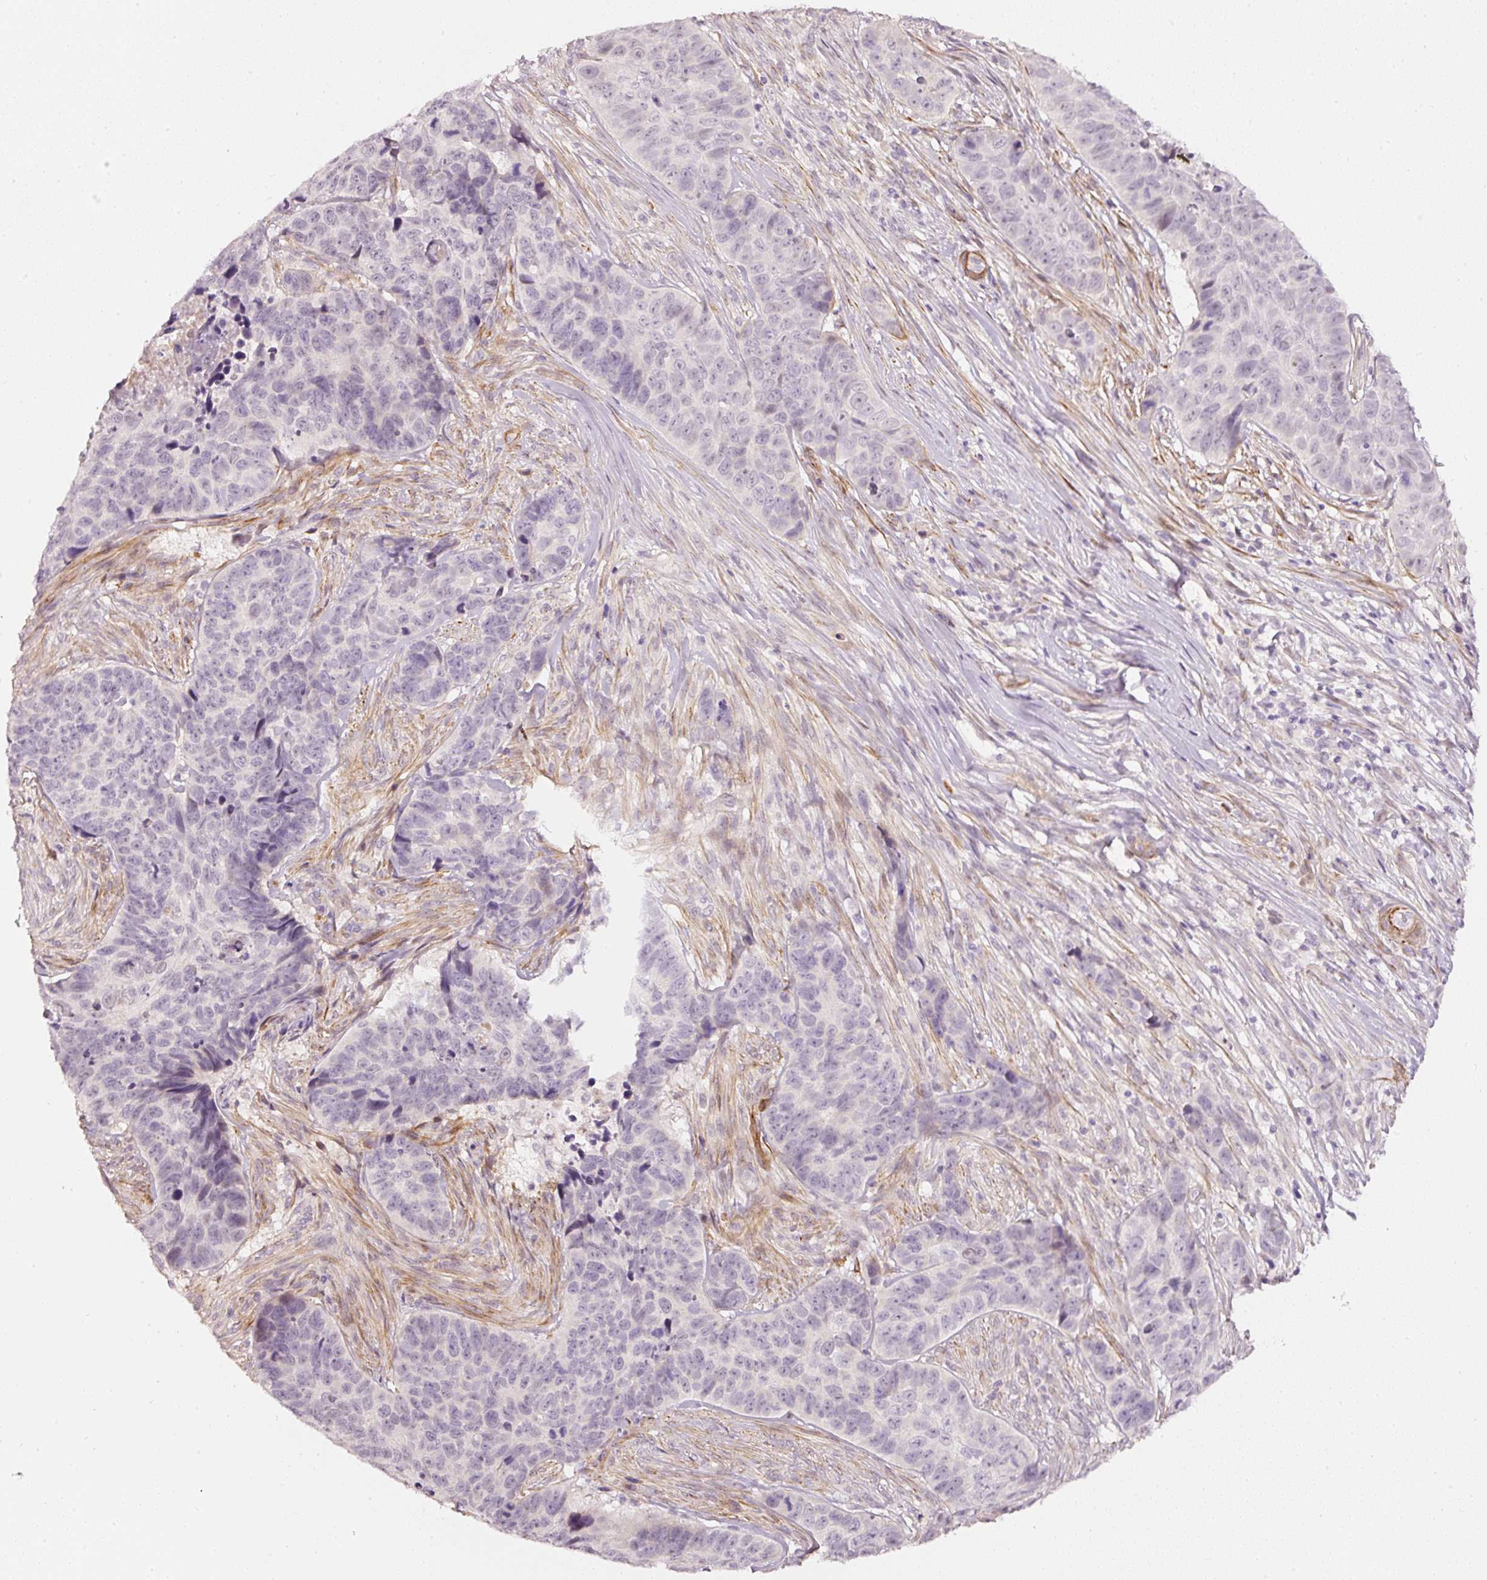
{"staining": {"intensity": "negative", "quantity": "none", "location": "none"}, "tissue": "skin cancer", "cell_type": "Tumor cells", "image_type": "cancer", "snomed": [{"axis": "morphology", "description": "Basal cell carcinoma"}, {"axis": "topography", "description": "Skin"}], "caption": "An immunohistochemistry histopathology image of basal cell carcinoma (skin) is shown. There is no staining in tumor cells of basal cell carcinoma (skin).", "gene": "TOGARAM1", "patient": {"sex": "female", "age": 82}}